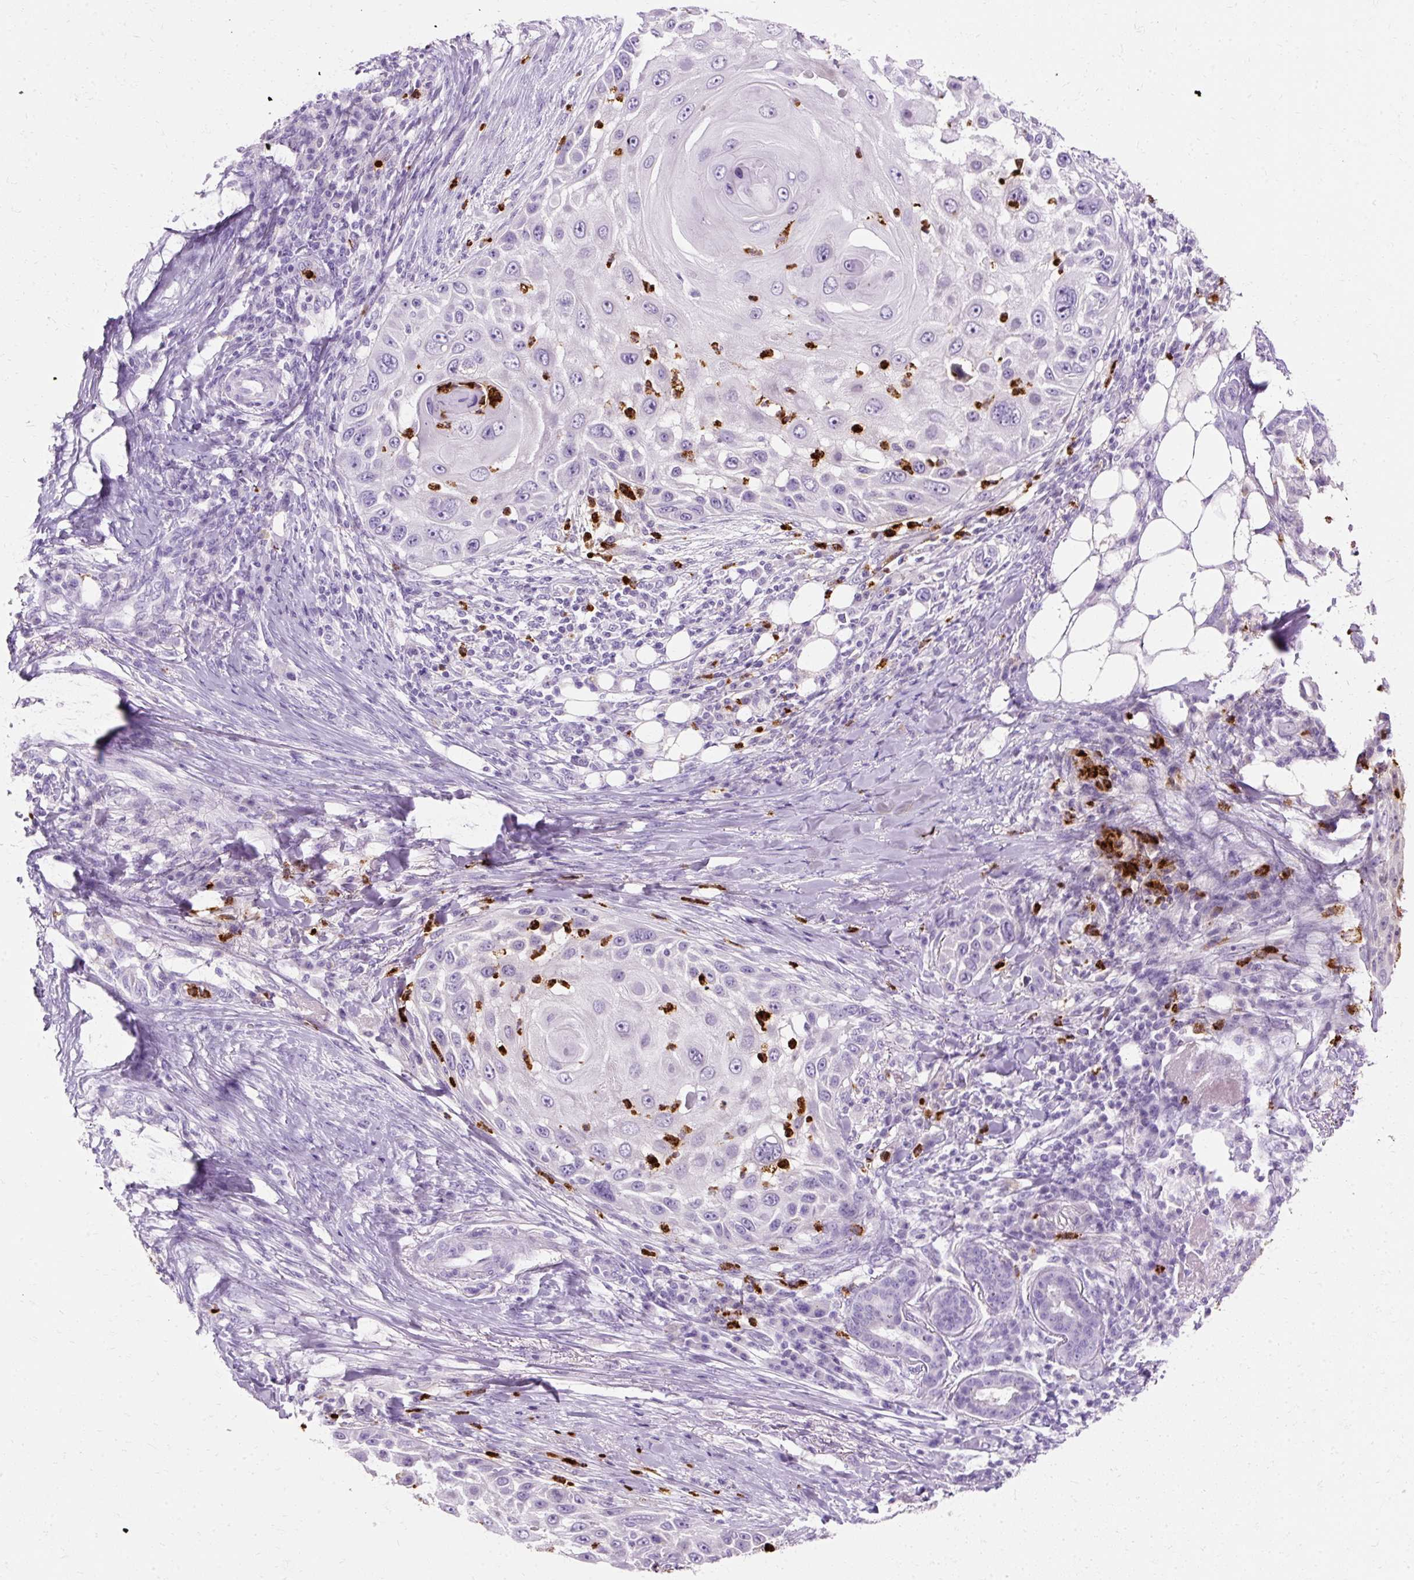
{"staining": {"intensity": "negative", "quantity": "none", "location": "none"}, "tissue": "skin cancer", "cell_type": "Tumor cells", "image_type": "cancer", "snomed": [{"axis": "morphology", "description": "Squamous cell carcinoma, NOS"}, {"axis": "topography", "description": "Skin"}], "caption": "The photomicrograph reveals no significant staining in tumor cells of skin cancer.", "gene": "DEFA1", "patient": {"sex": "female", "age": 44}}